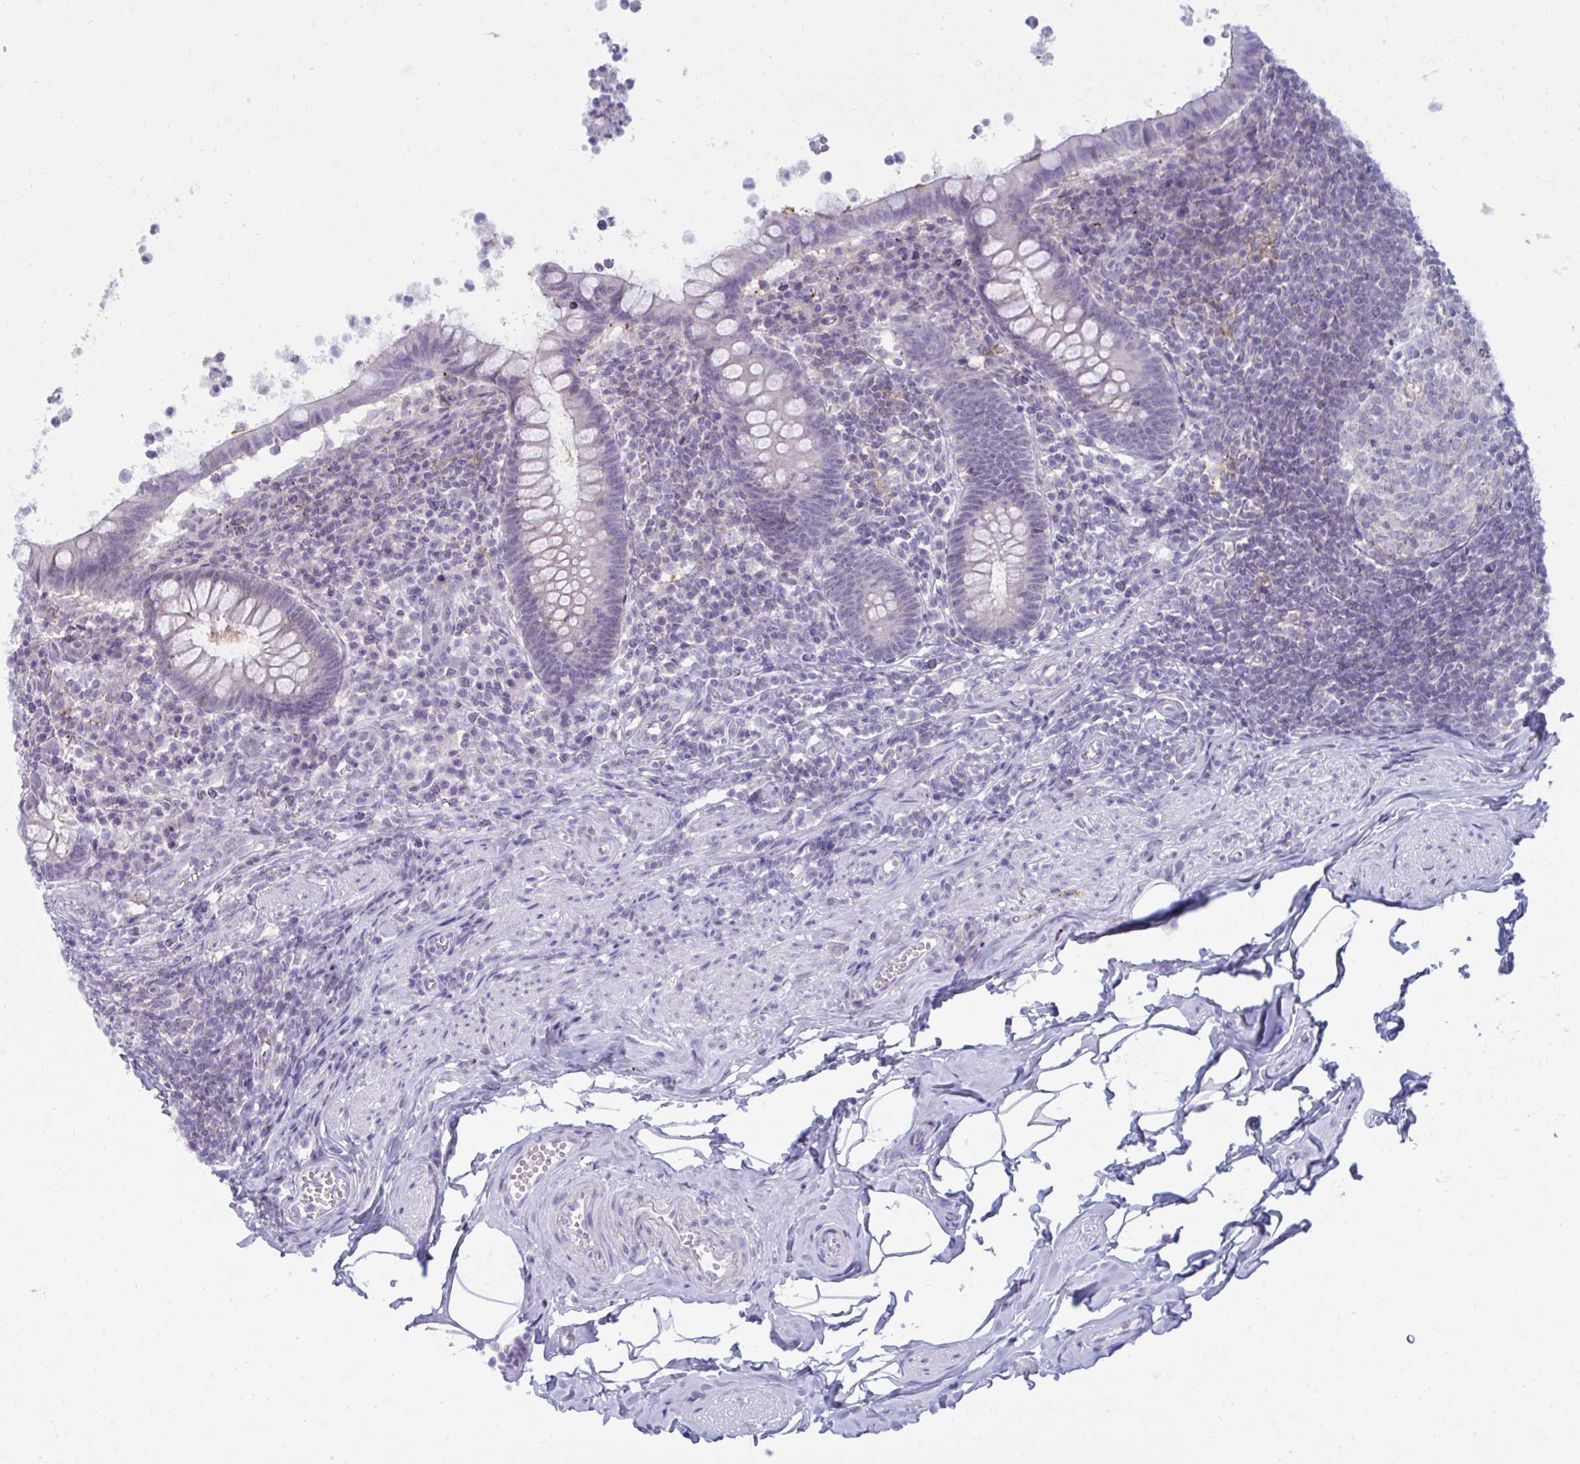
{"staining": {"intensity": "negative", "quantity": "none", "location": "none"}, "tissue": "appendix", "cell_type": "Glandular cells", "image_type": "normal", "snomed": [{"axis": "morphology", "description": "Normal tissue, NOS"}, {"axis": "topography", "description": "Appendix"}], "caption": "High power microscopy micrograph of an immunohistochemistry (IHC) image of normal appendix, revealing no significant positivity in glandular cells.", "gene": "RANBP2", "patient": {"sex": "female", "age": 56}}